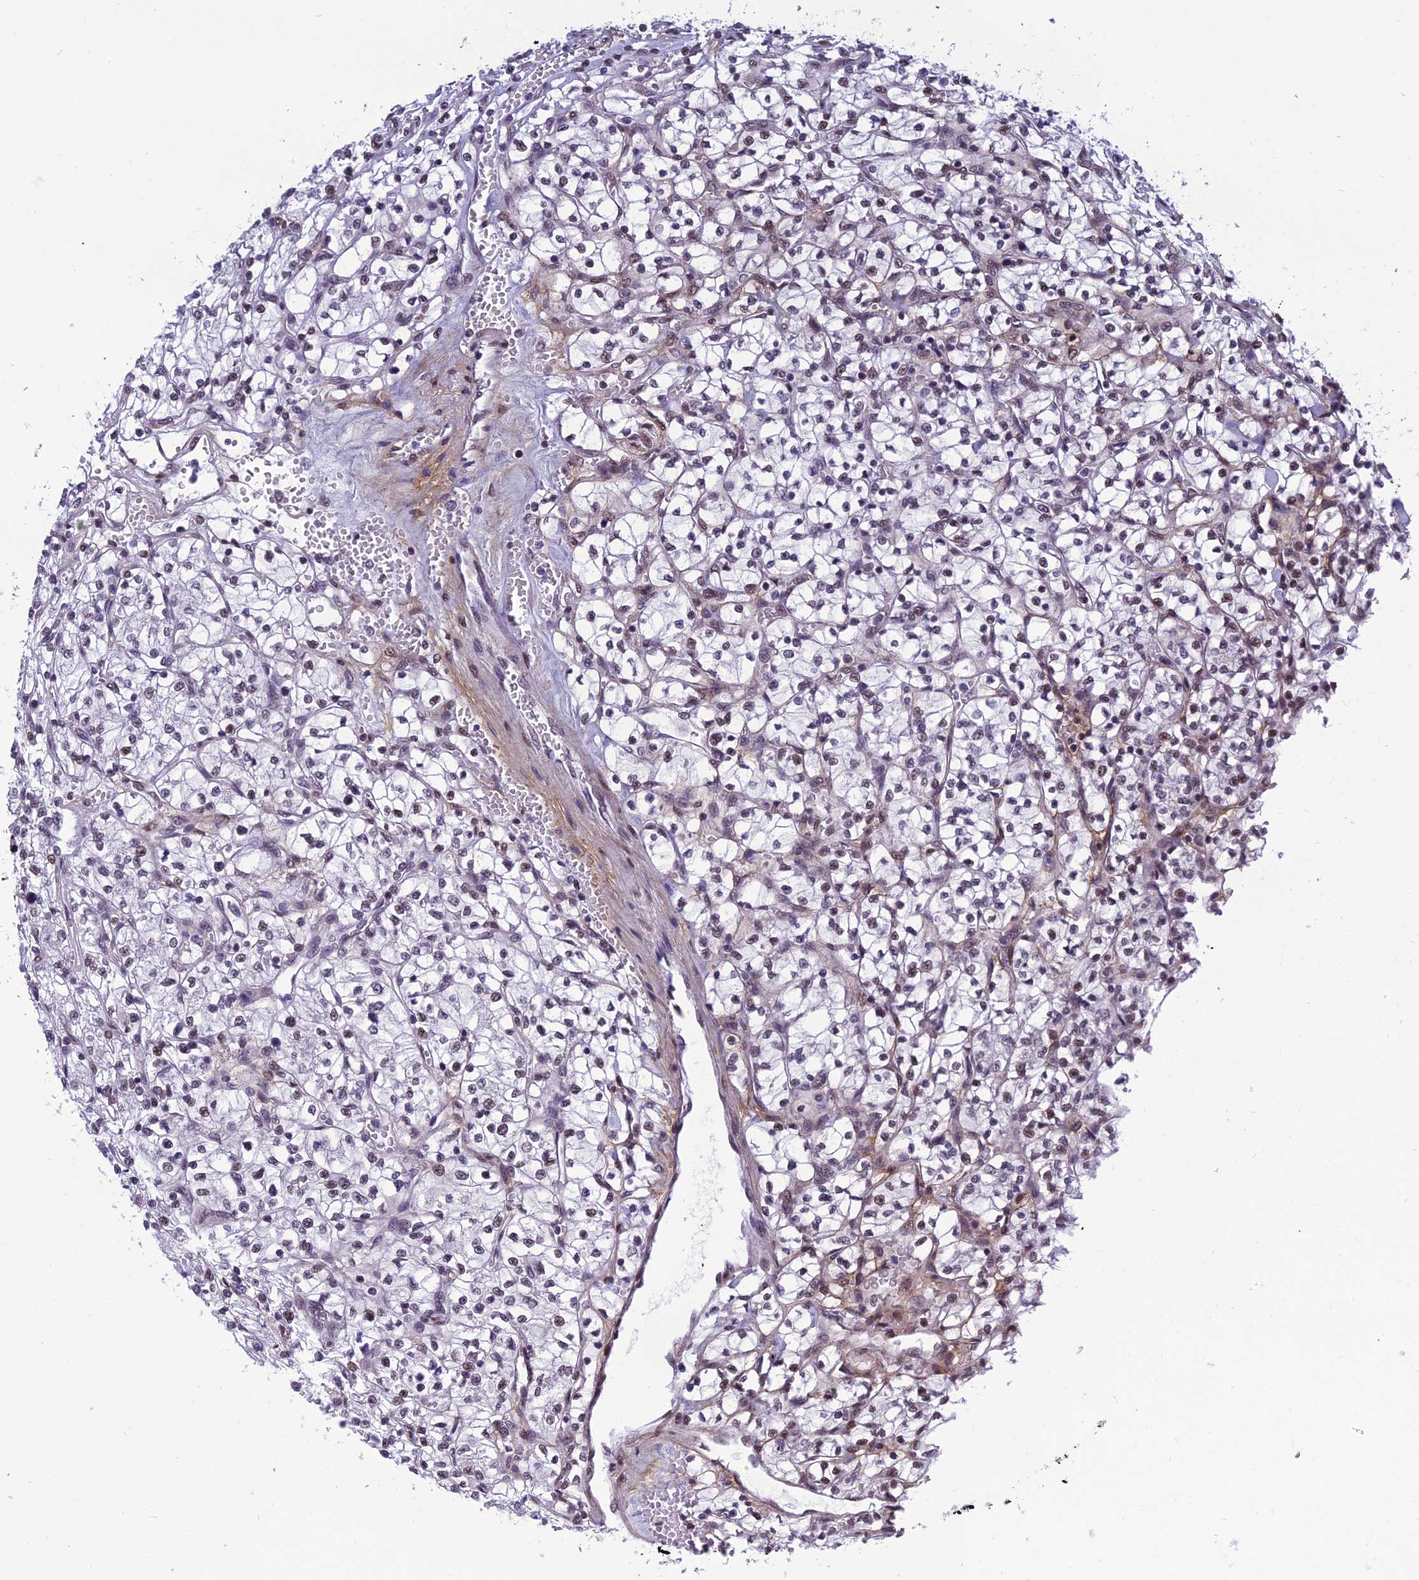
{"staining": {"intensity": "weak", "quantity": "25%-75%", "location": "nuclear"}, "tissue": "renal cancer", "cell_type": "Tumor cells", "image_type": "cancer", "snomed": [{"axis": "morphology", "description": "Adenocarcinoma, NOS"}, {"axis": "topography", "description": "Kidney"}], "caption": "A brown stain highlights weak nuclear expression of a protein in human renal cancer tumor cells.", "gene": "RSRC1", "patient": {"sex": "female", "age": 64}}